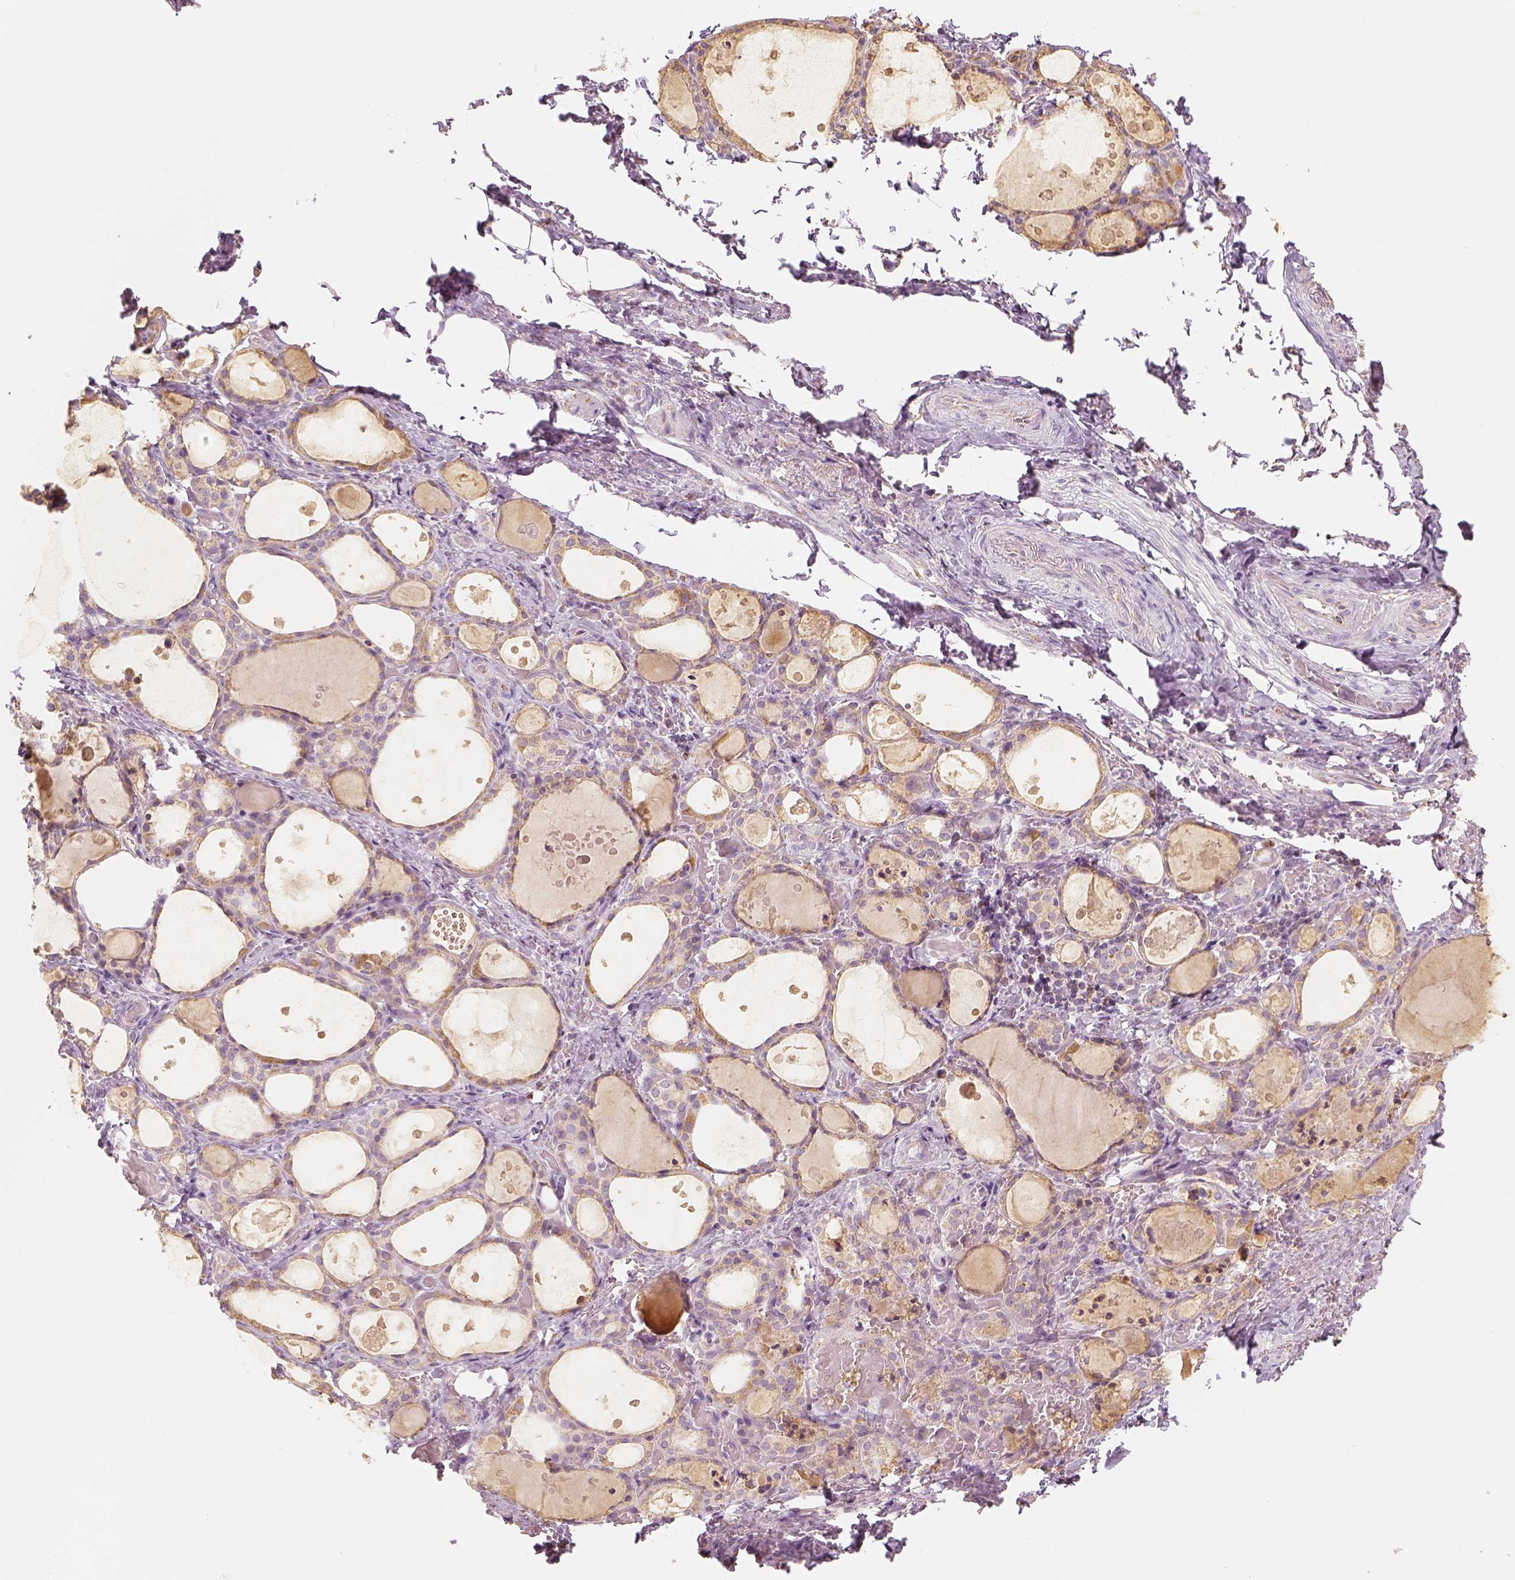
{"staining": {"intensity": "moderate", "quantity": ">75%", "location": "cytoplasmic/membranous"}, "tissue": "thyroid gland", "cell_type": "Glandular cells", "image_type": "normal", "snomed": [{"axis": "morphology", "description": "Normal tissue, NOS"}, {"axis": "topography", "description": "Thyroid gland"}], "caption": "This image shows immunohistochemistry (IHC) staining of benign human thyroid gland, with medium moderate cytoplasmic/membranous staining in about >75% of glandular cells.", "gene": "LCA5", "patient": {"sex": "male", "age": 68}}